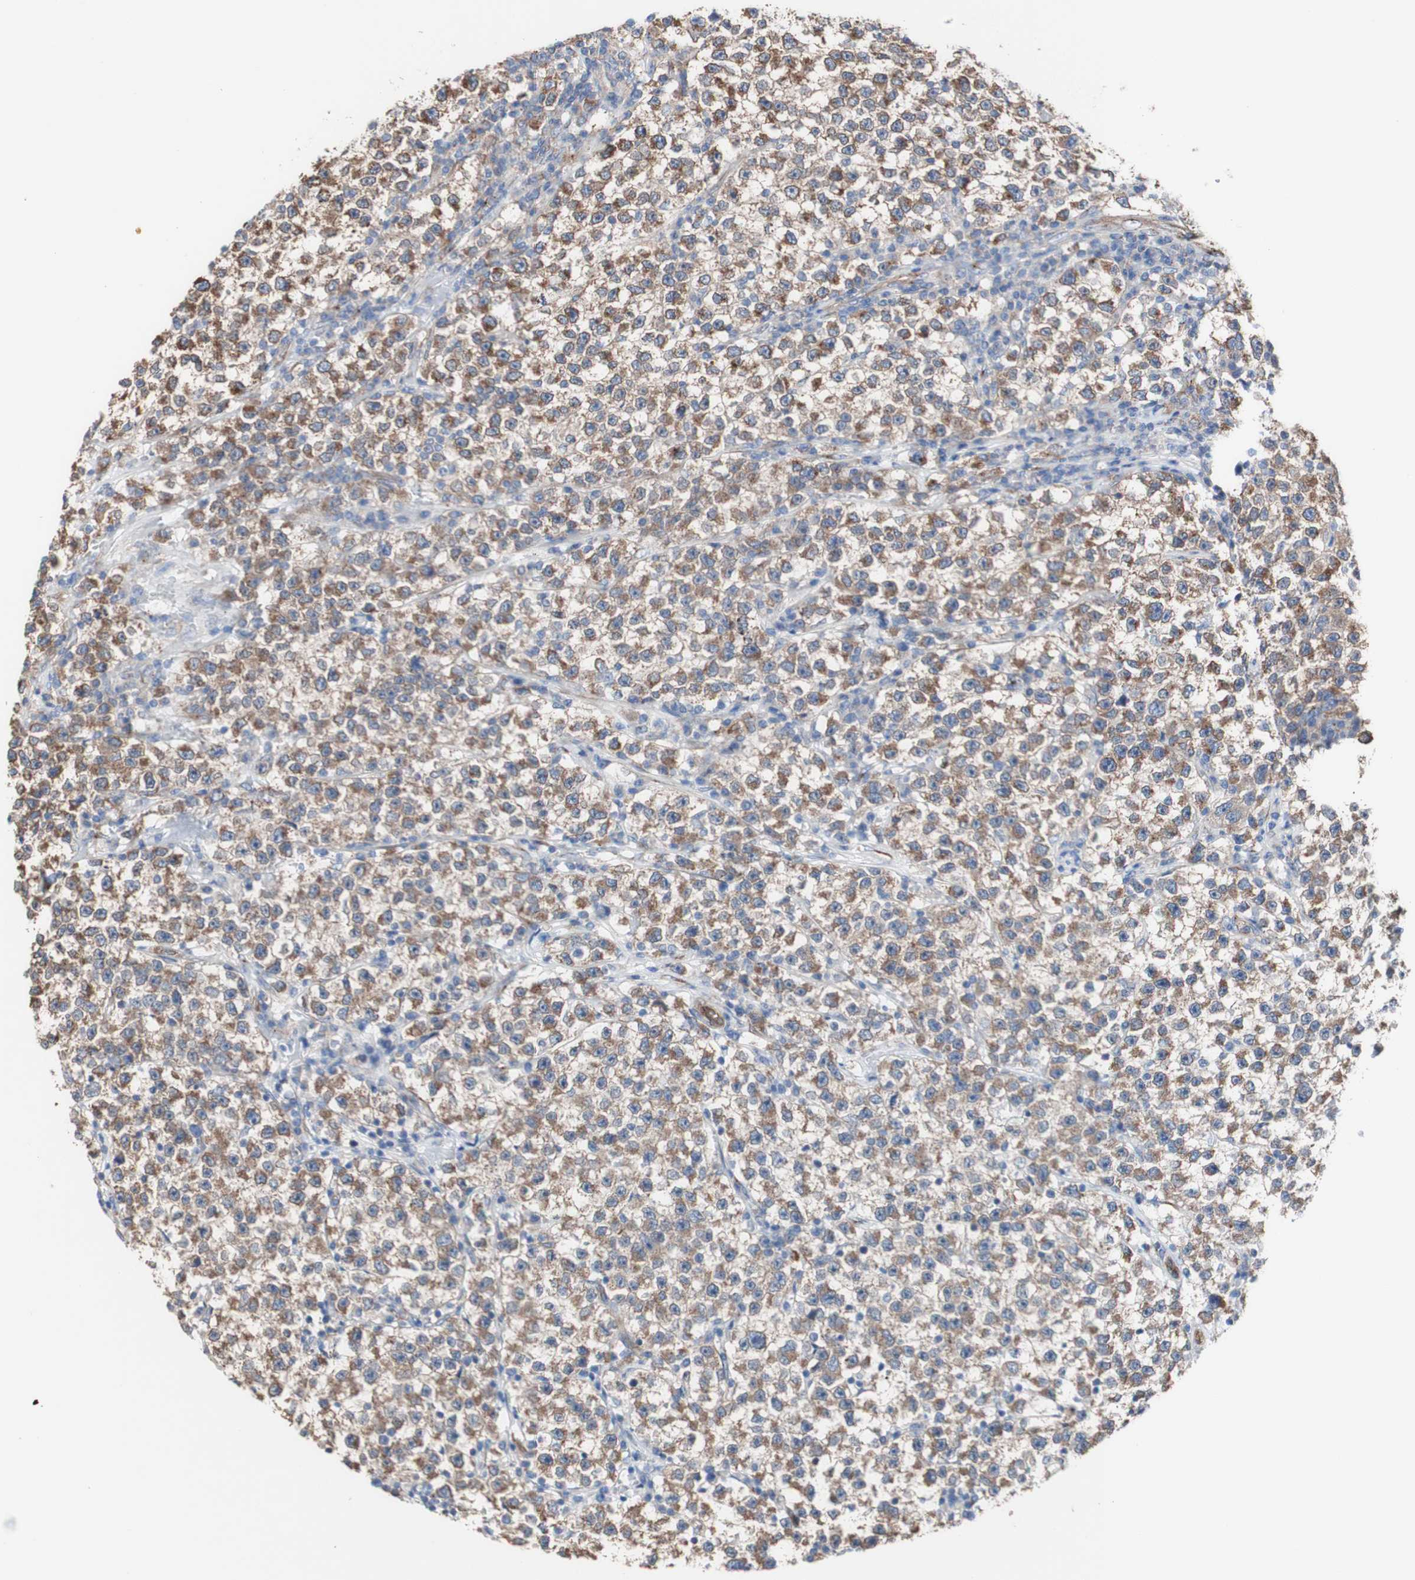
{"staining": {"intensity": "moderate", "quantity": ">75%", "location": "cytoplasmic/membranous"}, "tissue": "testis cancer", "cell_type": "Tumor cells", "image_type": "cancer", "snomed": [{"axis": "morphology", "description": "Seminoma, NOS"}, {"axis": "topography", "description": "Testis"}], "caption": "Immunohistochemistry (IHC) (DAB (3,3'-diaminobenzidine)) staining of human testis cancer (seminoma) shows moderate cytoplasmic/membranous protein expression in approximately >75% of tumor cells.", "gene": "LRIG3", "patient": {"sex": "male", "age": 22}}